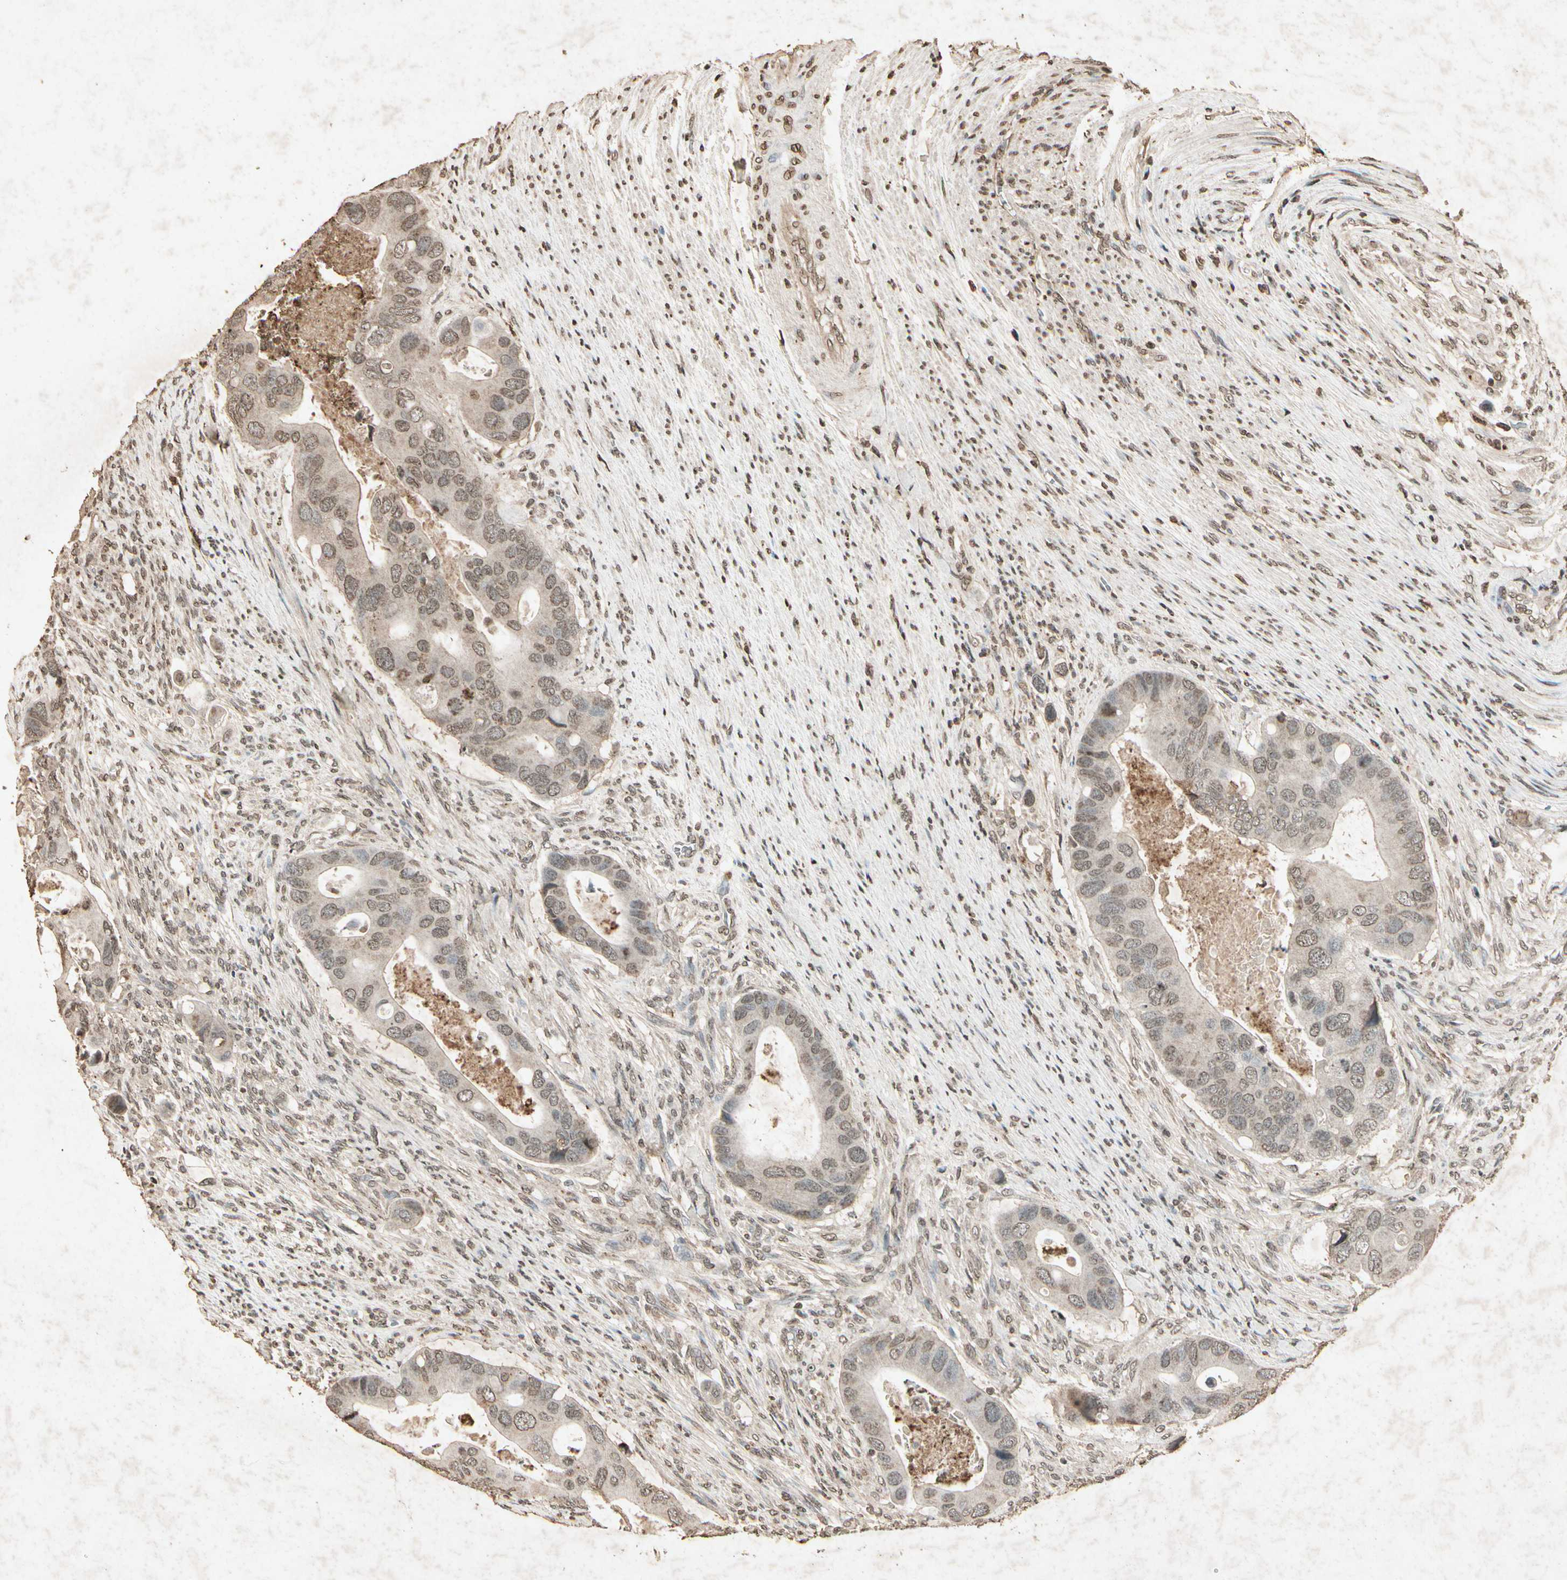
{"staining": {"intensity": "weak", "quantity": "25%-75%", "location": "cytoplasmic/membranous"}, "tissue": "colorectal cancer", "cell_type": "Tumor cells", "image_type": "cancer", "snomed": [{"axis": "morphology", "description": "Adenocarcinoma, NOS"}, {"axis": "topography", "description": "Rectum"}], "caption": "Immunohistochemistry (IHC) (DAB (3,3'-diaminobenzidine)) staining of adenocarcinoma (colorectal) shows weak cytoplasmic/membranous protein positivity in approximately 25%-75% of tumor cells. The protein is shown in brown color, while the nuclei are stained blue.", "gene": "GC", "patient": {"sex": "female", "age": 57}}